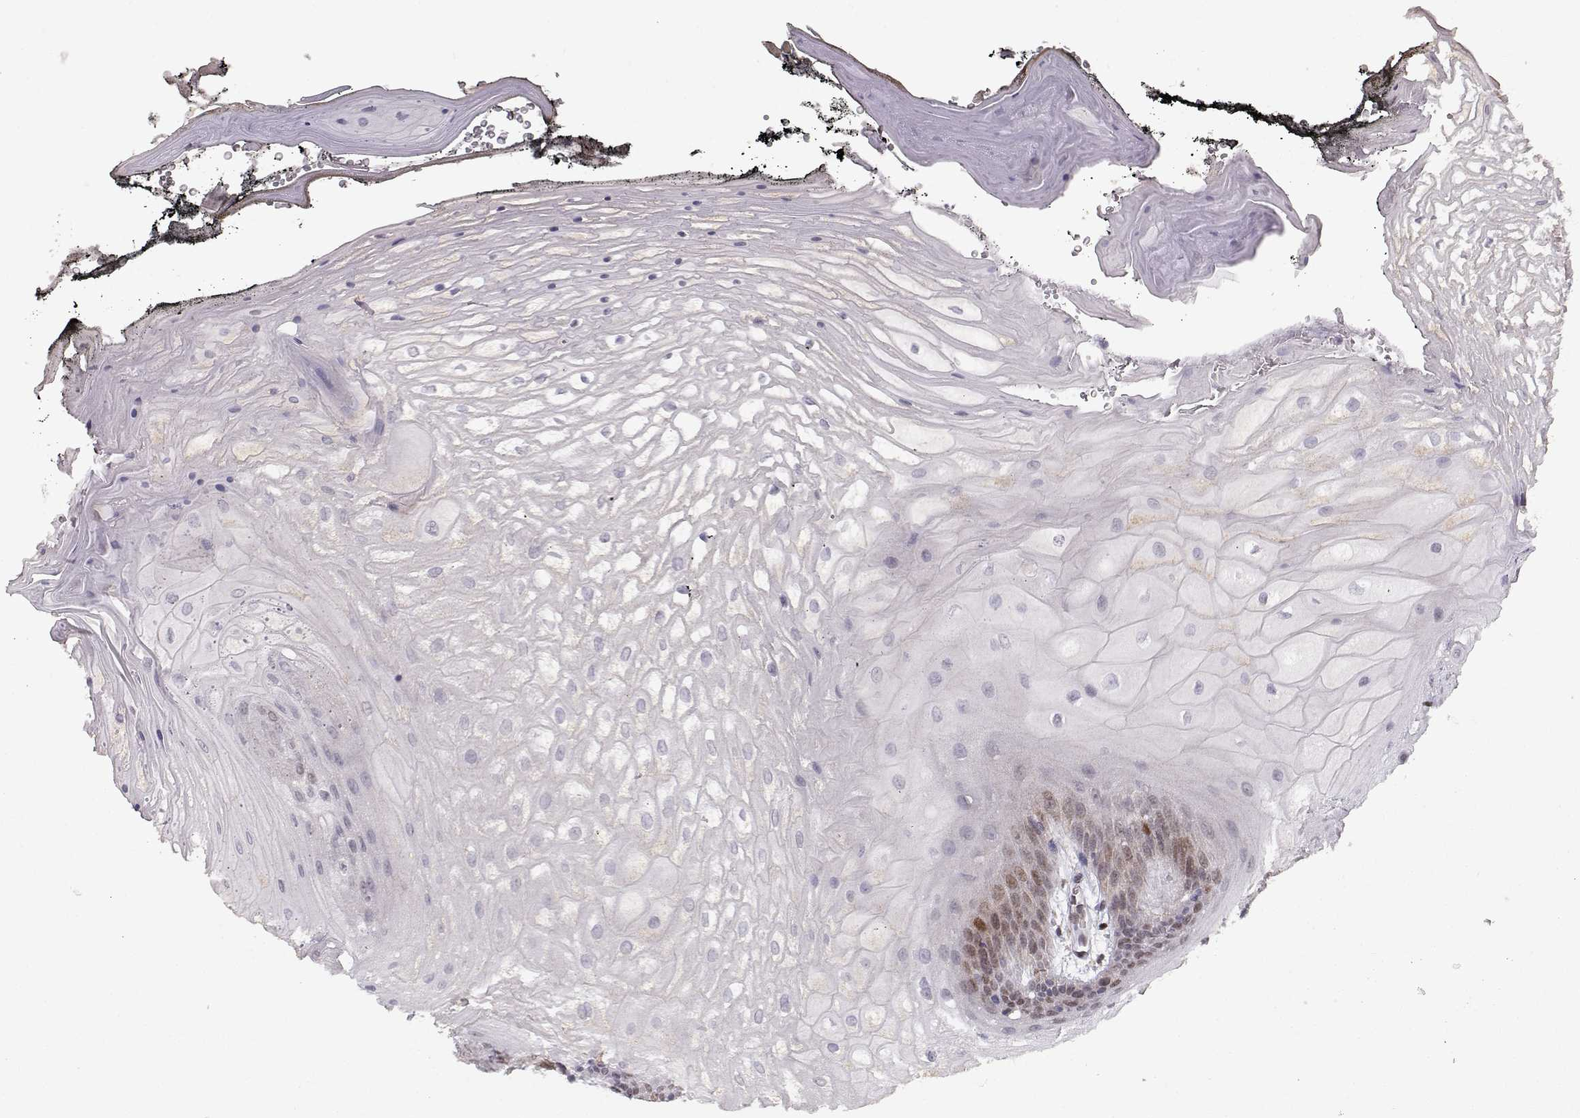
{"staining": {"intensity": "moderate", "quantity": "<25%", "location": "nuclear"}, "tissue": "oral mucosa", "cell_type": "Squamous epithelial cells", "image_type": "normal", "snomed": [{"axis": "morphology", "description": "Normal tissue, NOS"}, {"axis": "morphology", "description": "Squamous cell carcinoma, NOS"}, {"axis": "topography", "description": "Oral tissue"}, {"axis": "topography", "description": "Head-Neck"}], "caption": "Immunohistochemistry of benign oral mucosa reveals low levels of moderate nuclear staining in approximately <25% of squamous epithelial cells.", "gene": "CDK4", "patient": {"sex": "male", "age": 65}}